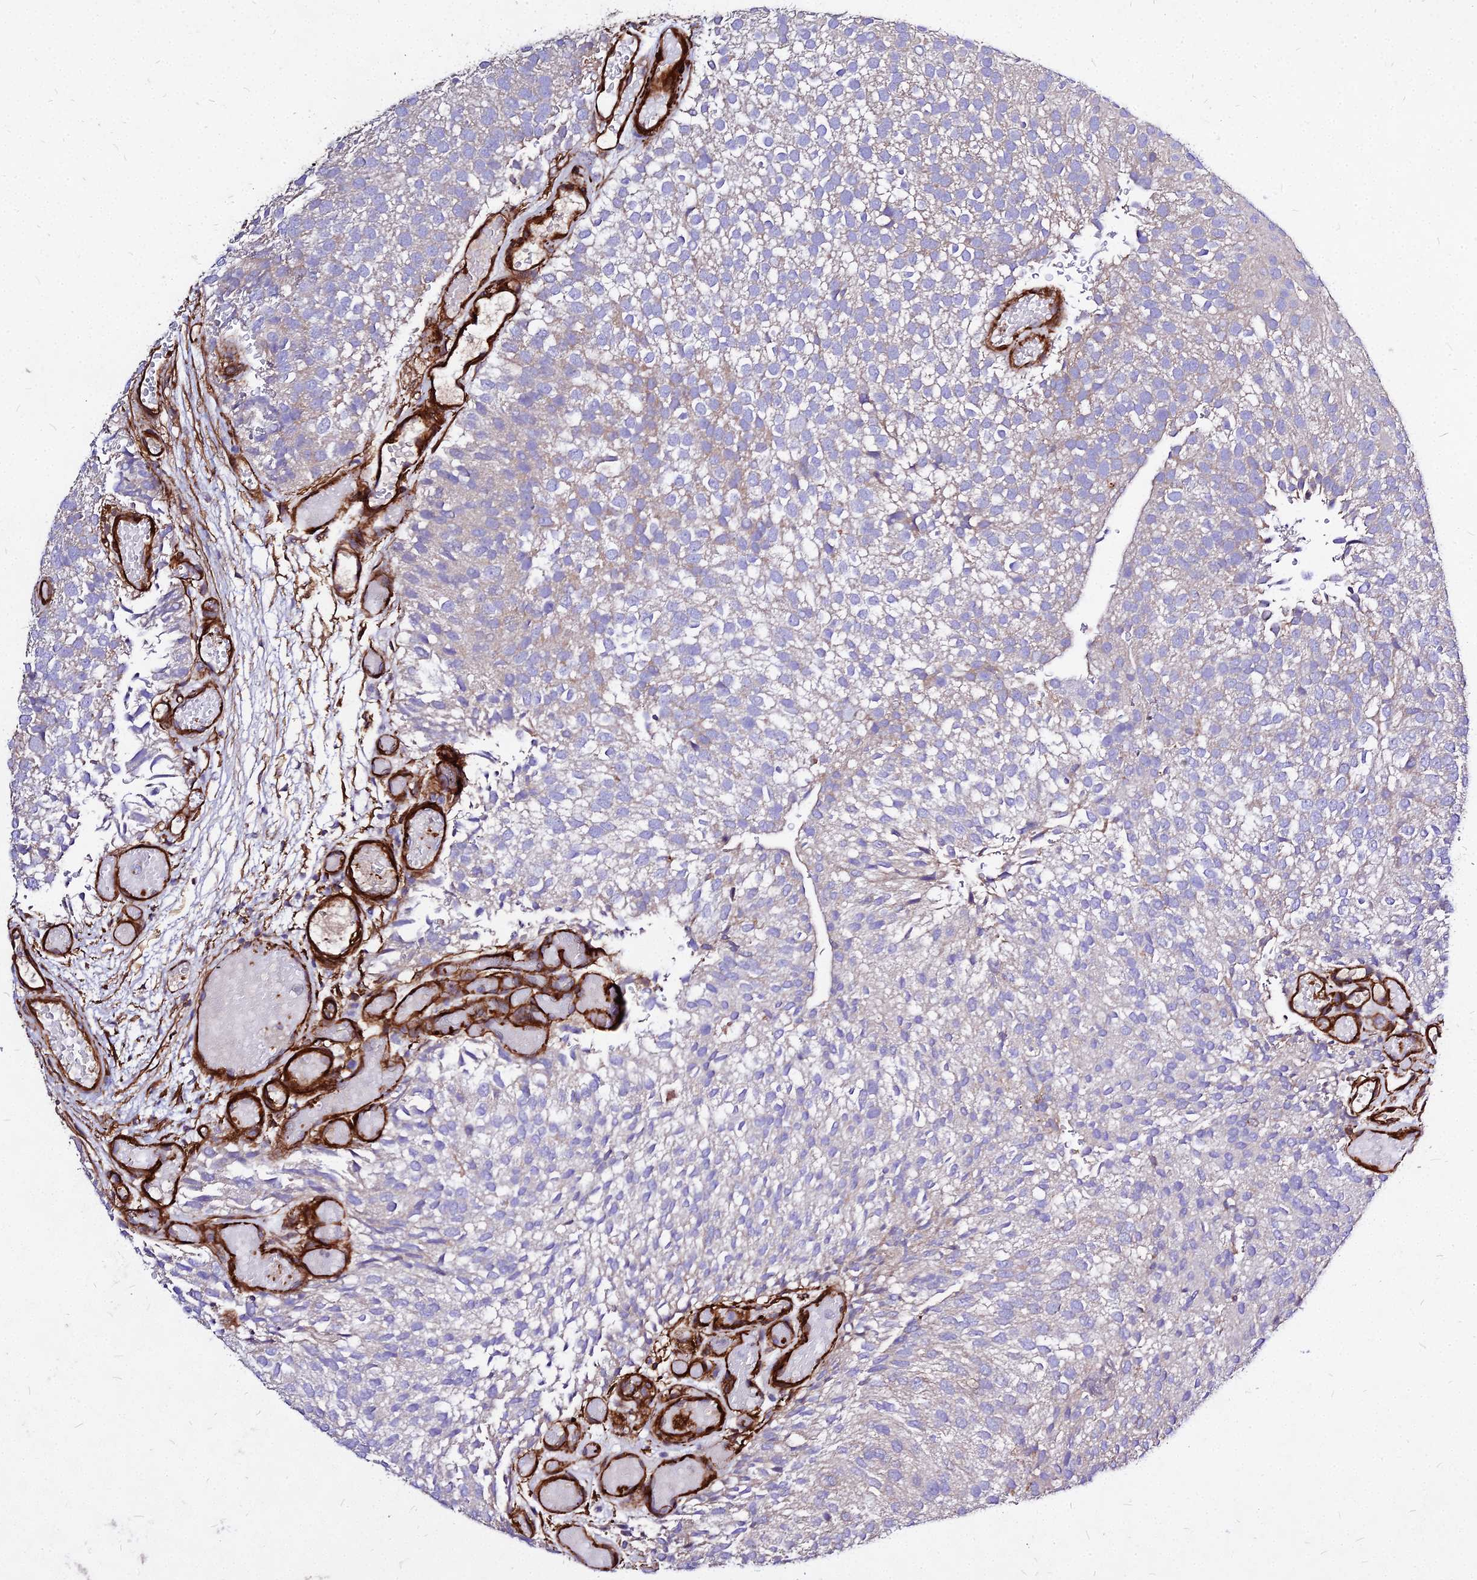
{"staining": {"intensity": "weak", "quantity": "<25%", "location": "cytoplasmic/membranous"}, "tissue": "urothelial cancer", "cell_type": "Tumor cells", "image_type": "cancer", "snomed": [{"axis": "morphology", "description": "Urothelial carcinoma, Low grade"}, {"axis": "topography", "description": "Urinary bladder"}], "caption": "Immunohistochemical staining of urothelial cancer demonstrates no significant staining in tumor cells.", "gene": "EFCC1", "patient": {"sex": "male", "age": 78}}